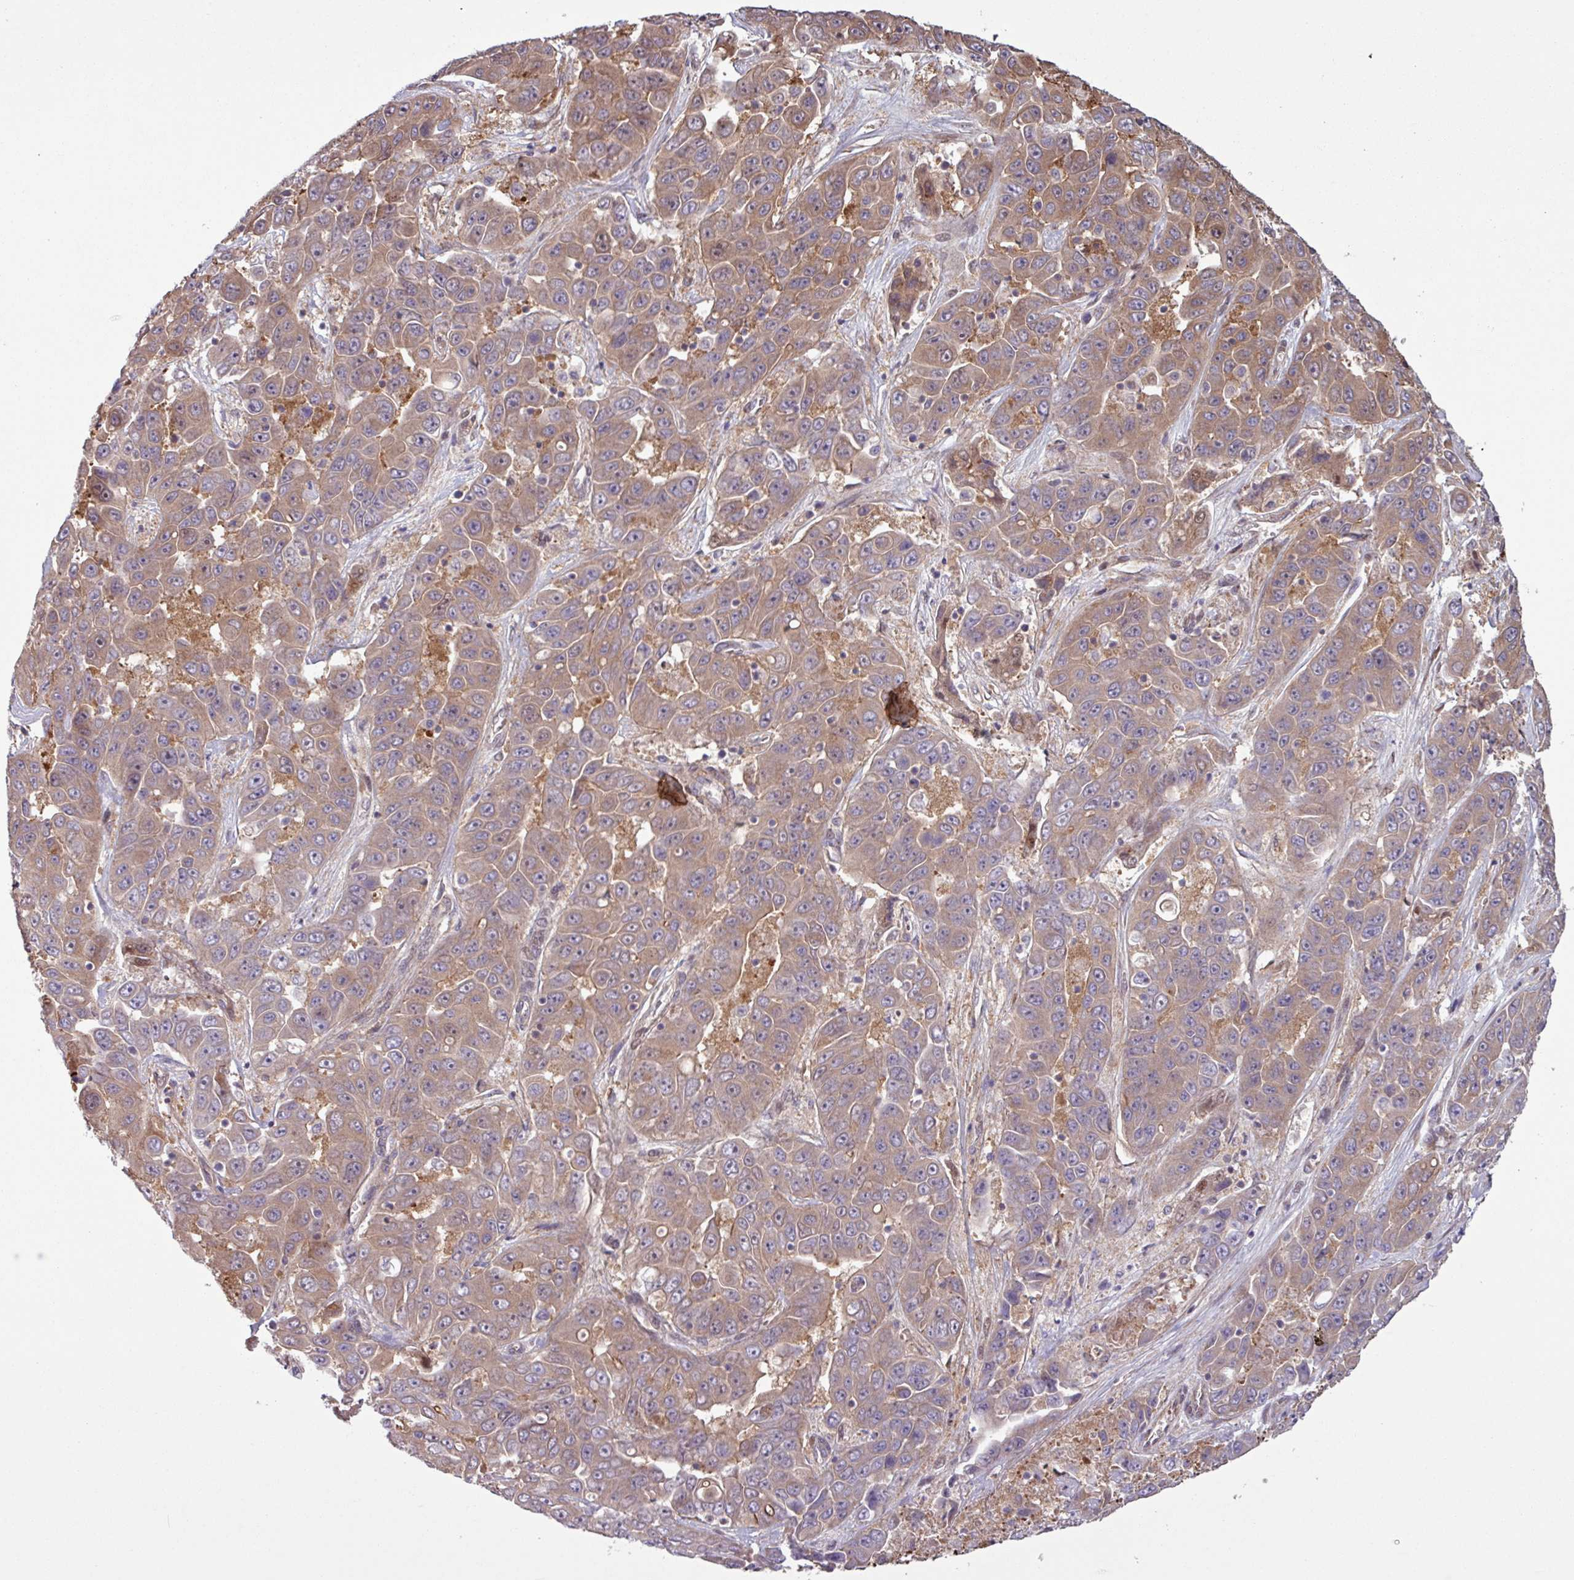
{"staining": {"intensity": "weak", "quantity": ">75%", "location": "cytoplasmic/membranous,nuclear"}, "tissue": "liver cancer", "cell_type": "Tumor cells", "image_type": "cancer", "snomed": [{"axis": "morphology", "description": "Cholangiocarcinoma"}, {"axis": "topography", "description": "Liver"}], "caption": "Immunohistochemistry of liver cholangiocarcinoma exhibits low levels of weak cytoplasmic/membranous and nuclear positivity in about >75% of tumor cells. The protein is stained brown, and the nuclei are stained in blue (DAB IHC with brightfield microscopy, high magnification).", "gene": "PDPR", "patient": {"sex": "female", "age": 52}}